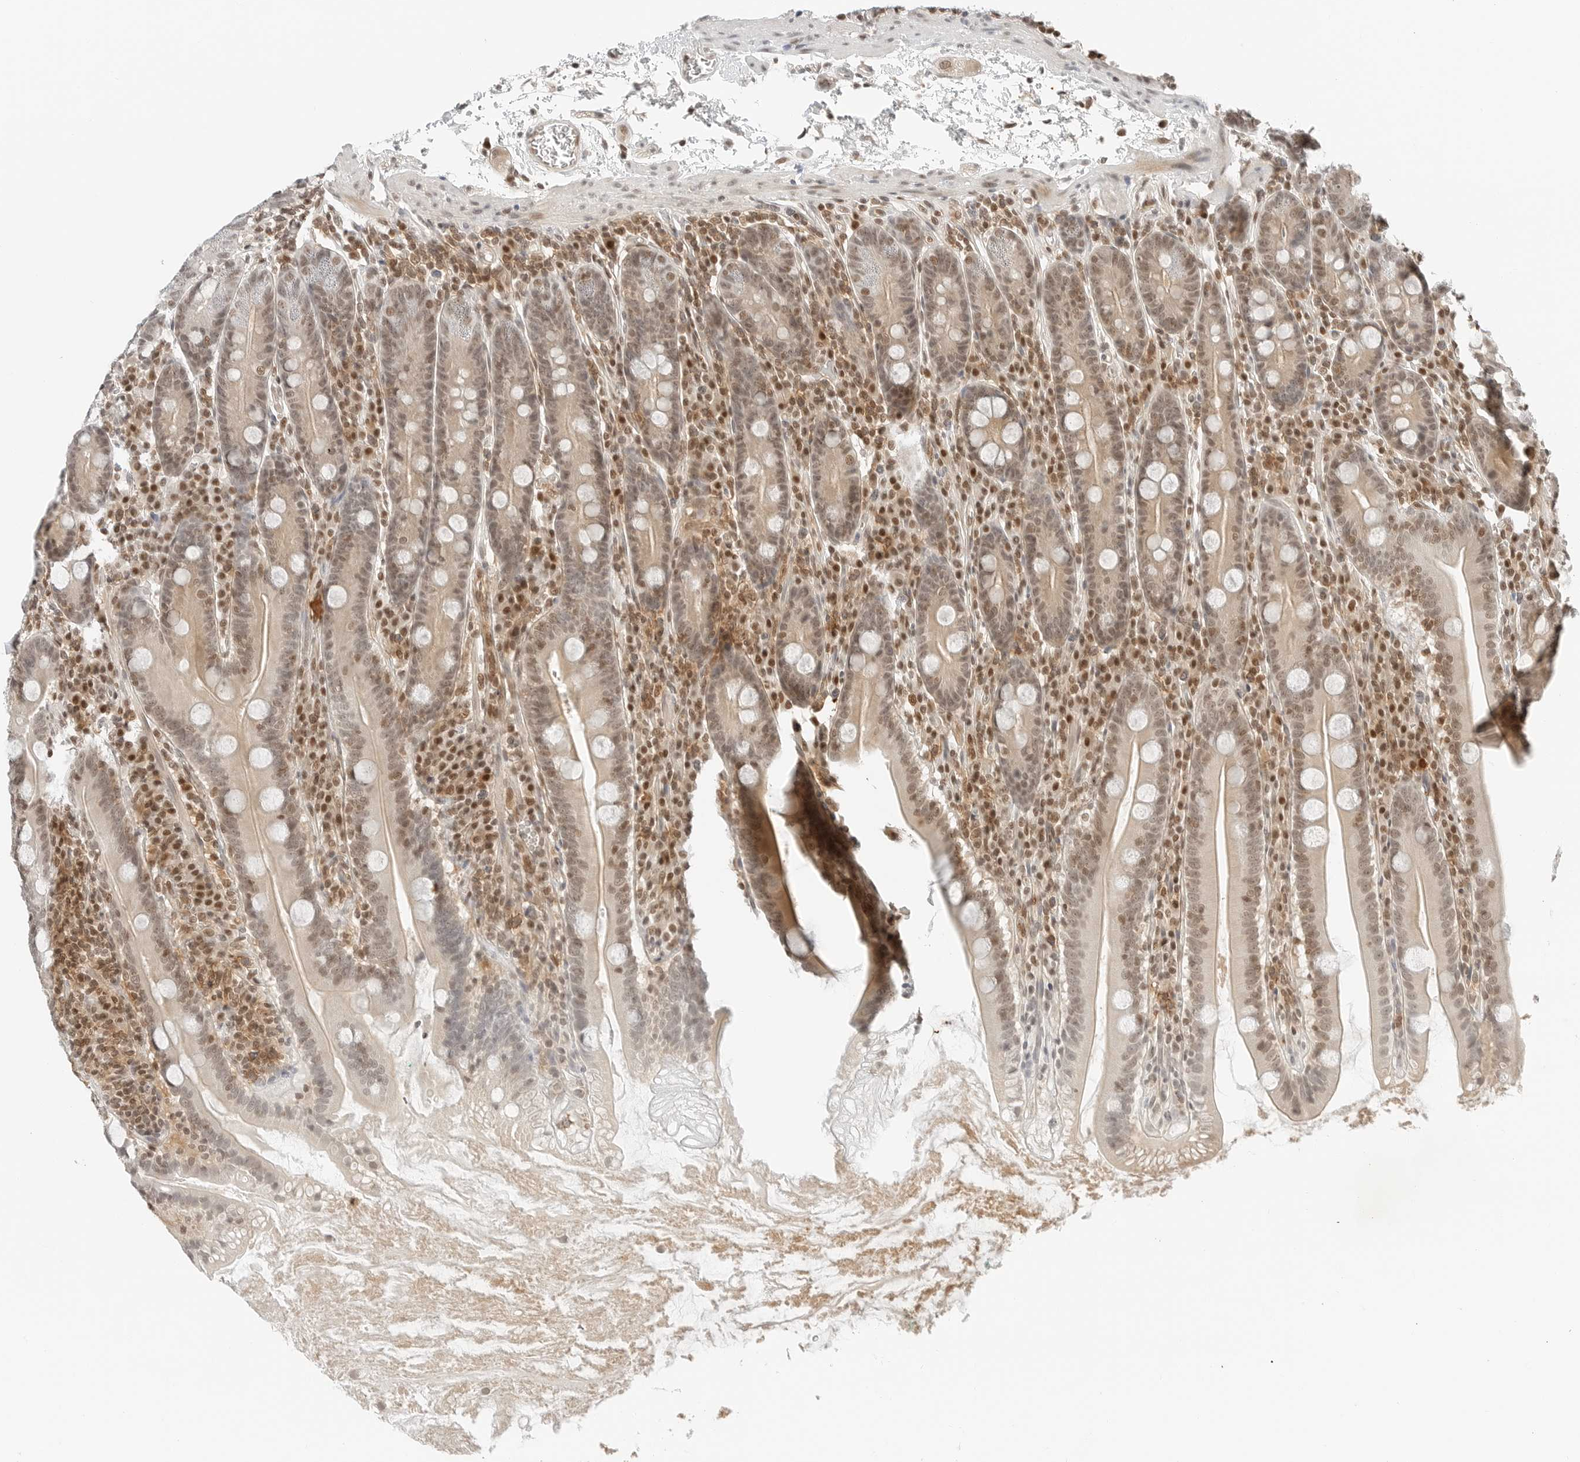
{"staining": {"intensity": "moderate", "quantity": ">75%", "location": "nuclear"}, "tissue": "duodenum", "cell_type": "Glandular cells", "image_type": "normal", "snomed": [{"axis": "morphology", "description": "Normal tissue, NOS"}, {"axis": "topography", "description": "Duodenum"}], "caption": "Immunohistochemical staining of unremarkable human duodenum exhibits >75% levels of moderate nuclear protein positivity in approximately >75% of glandular cells.", "gene": "CRTC2", "patient": {"sex": "male", "age": 35}}